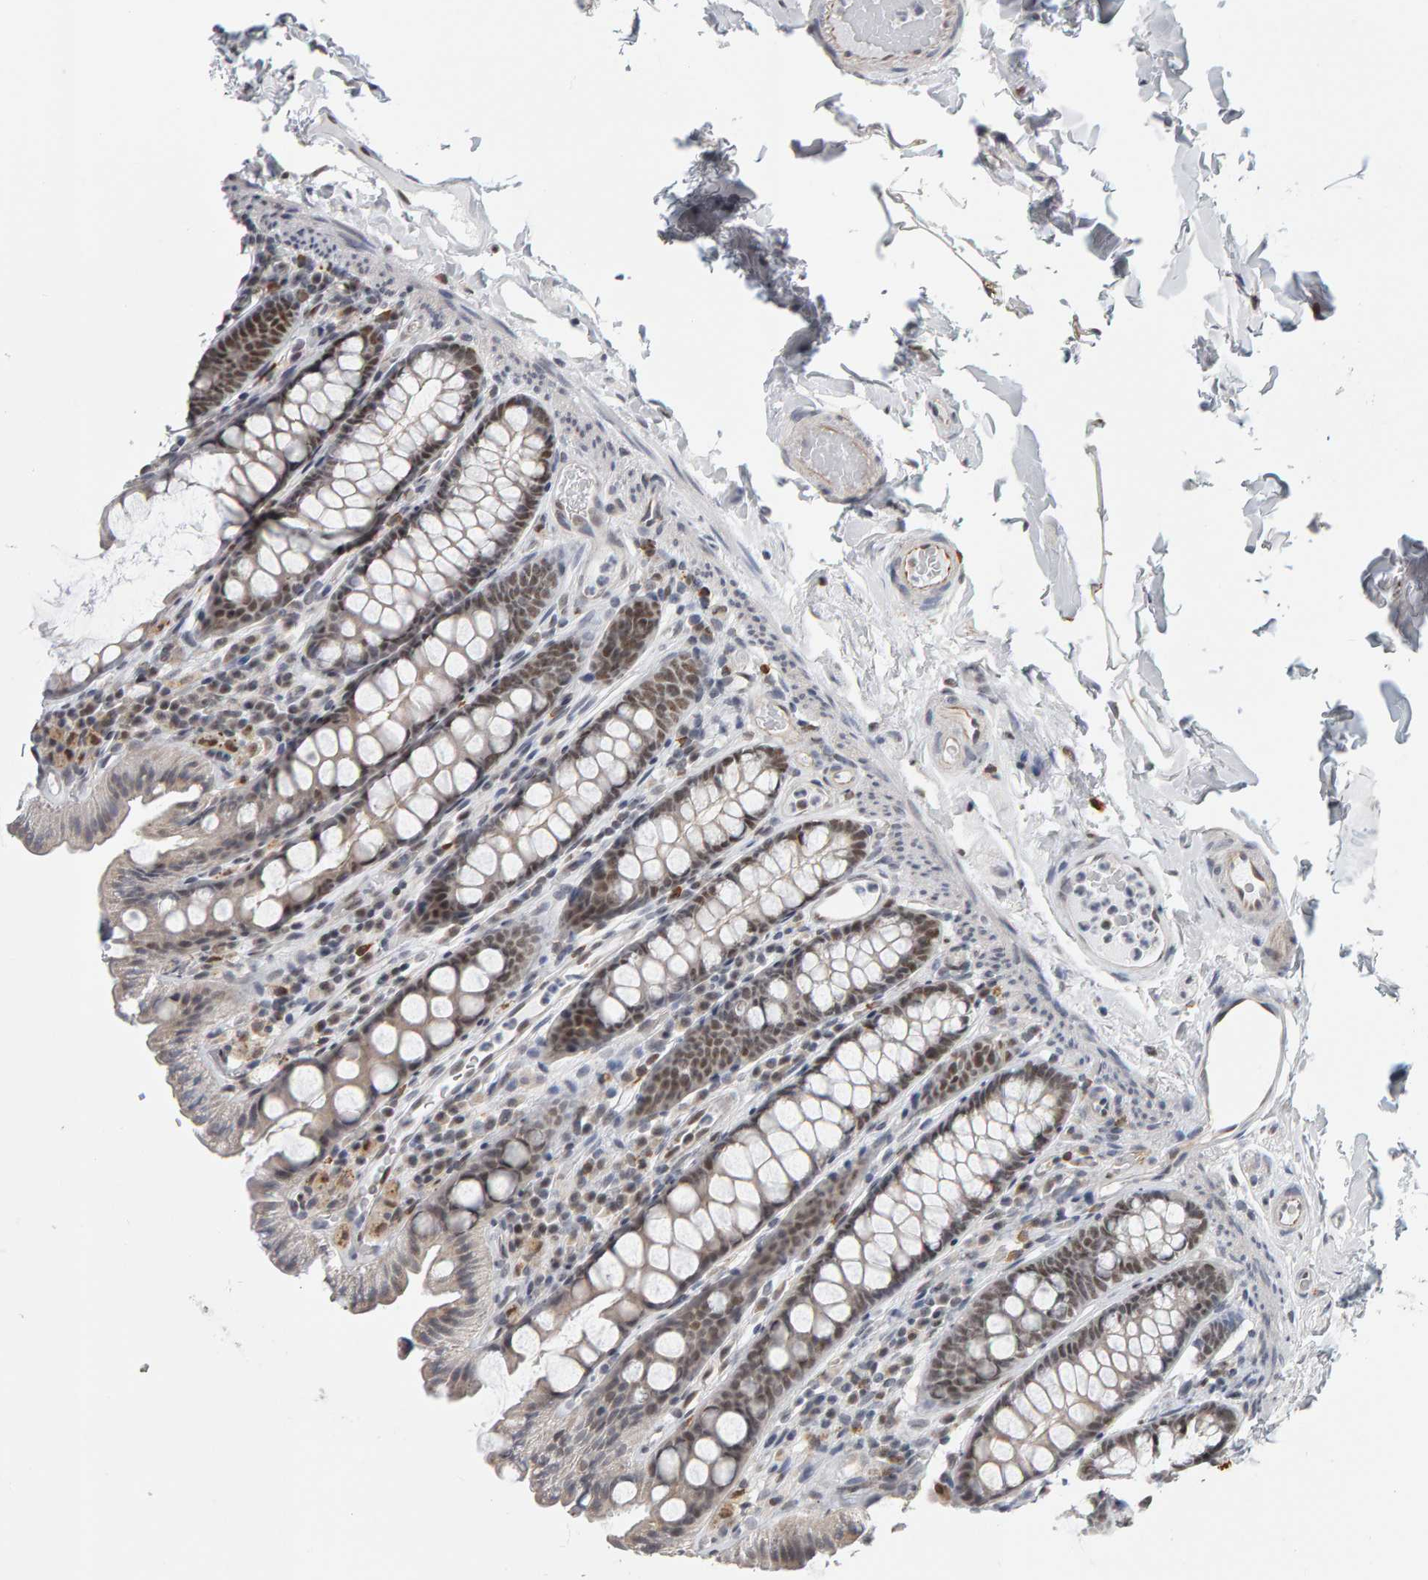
{"staining": {"intensity": "moderate", "quantity": ">75%", "location": "nuclear"}, "tissue": "colon", "cell_type": "Endothelial cells", "image_type": "normal", "snomed": [{"axis": "morphology", "description": "Normal tissue, NOS"}, {"axis": "topography", "description": "Colon"}, {"axis": "topography", "description": "Peripheral nerve tissue"}], "caption": "A brown stain shows moderate nuclear positivity of a protein in endothelial cells of unremarkable human colon. Using DAB (3,3'-diaminobenzidine) (brown) and hematoxylin (blue) stains, captured at high magnification using brightfield microscopy.", "gene": "ATF7IP", "patient": {"sex": "female", "age": 61}}